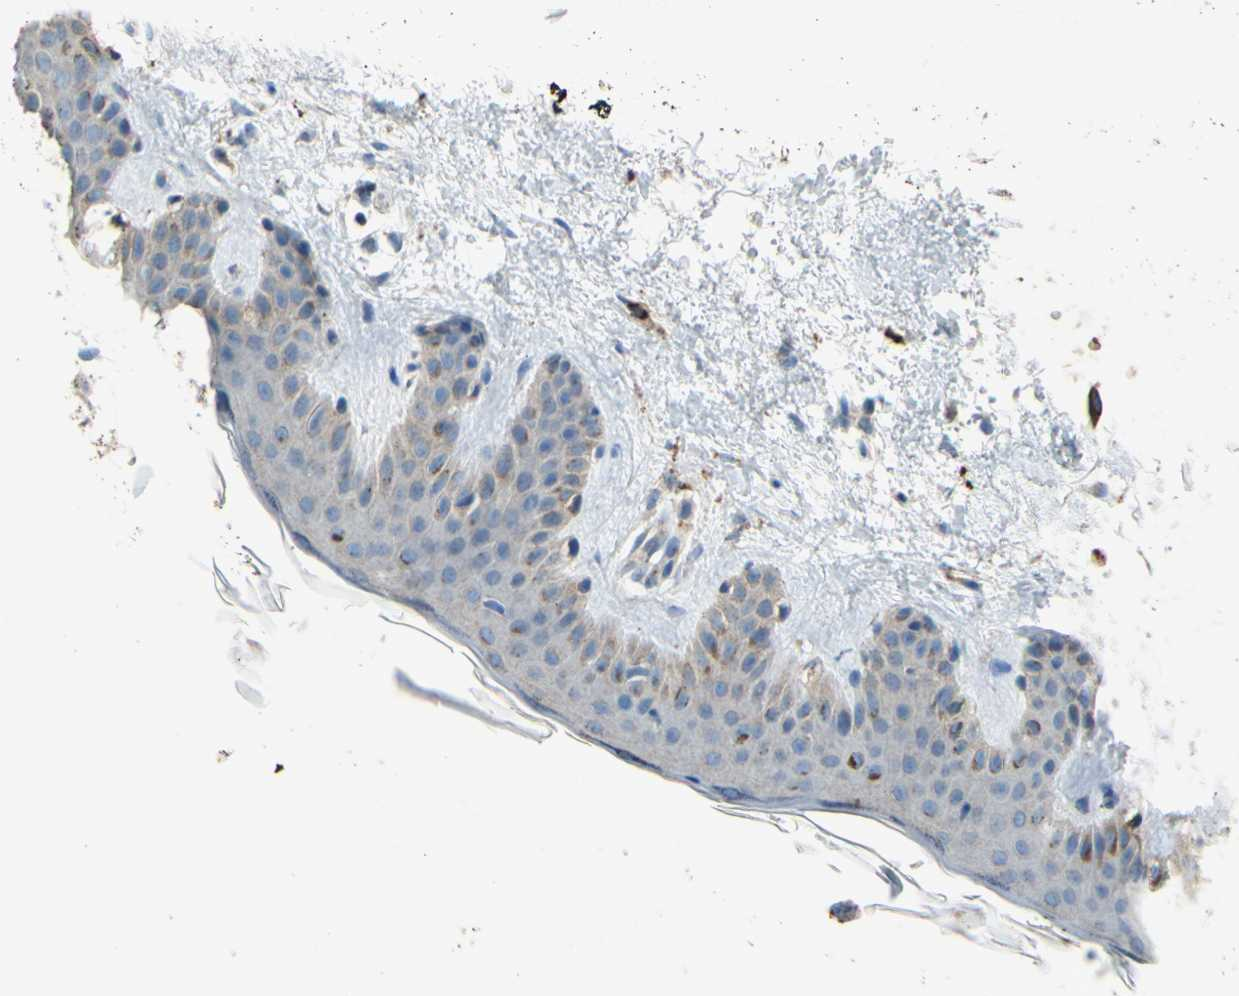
{"staining": {"intensity": "negative", "quantity": "none", "location": "none"}, "tissue": "skin", "cell_type": "Fibroblasts", "image_type": "normal", "snomed": [{"axis": "morphology", "description": "Normal tissue, NOS"}, {"axis": "topography", "description": "Skin"}], "caption": "Skin stained for a protein using IHC shows no staining fibroblasts.", "gene": "CTSD", "patient": {"sex": "male", "age": 67}}